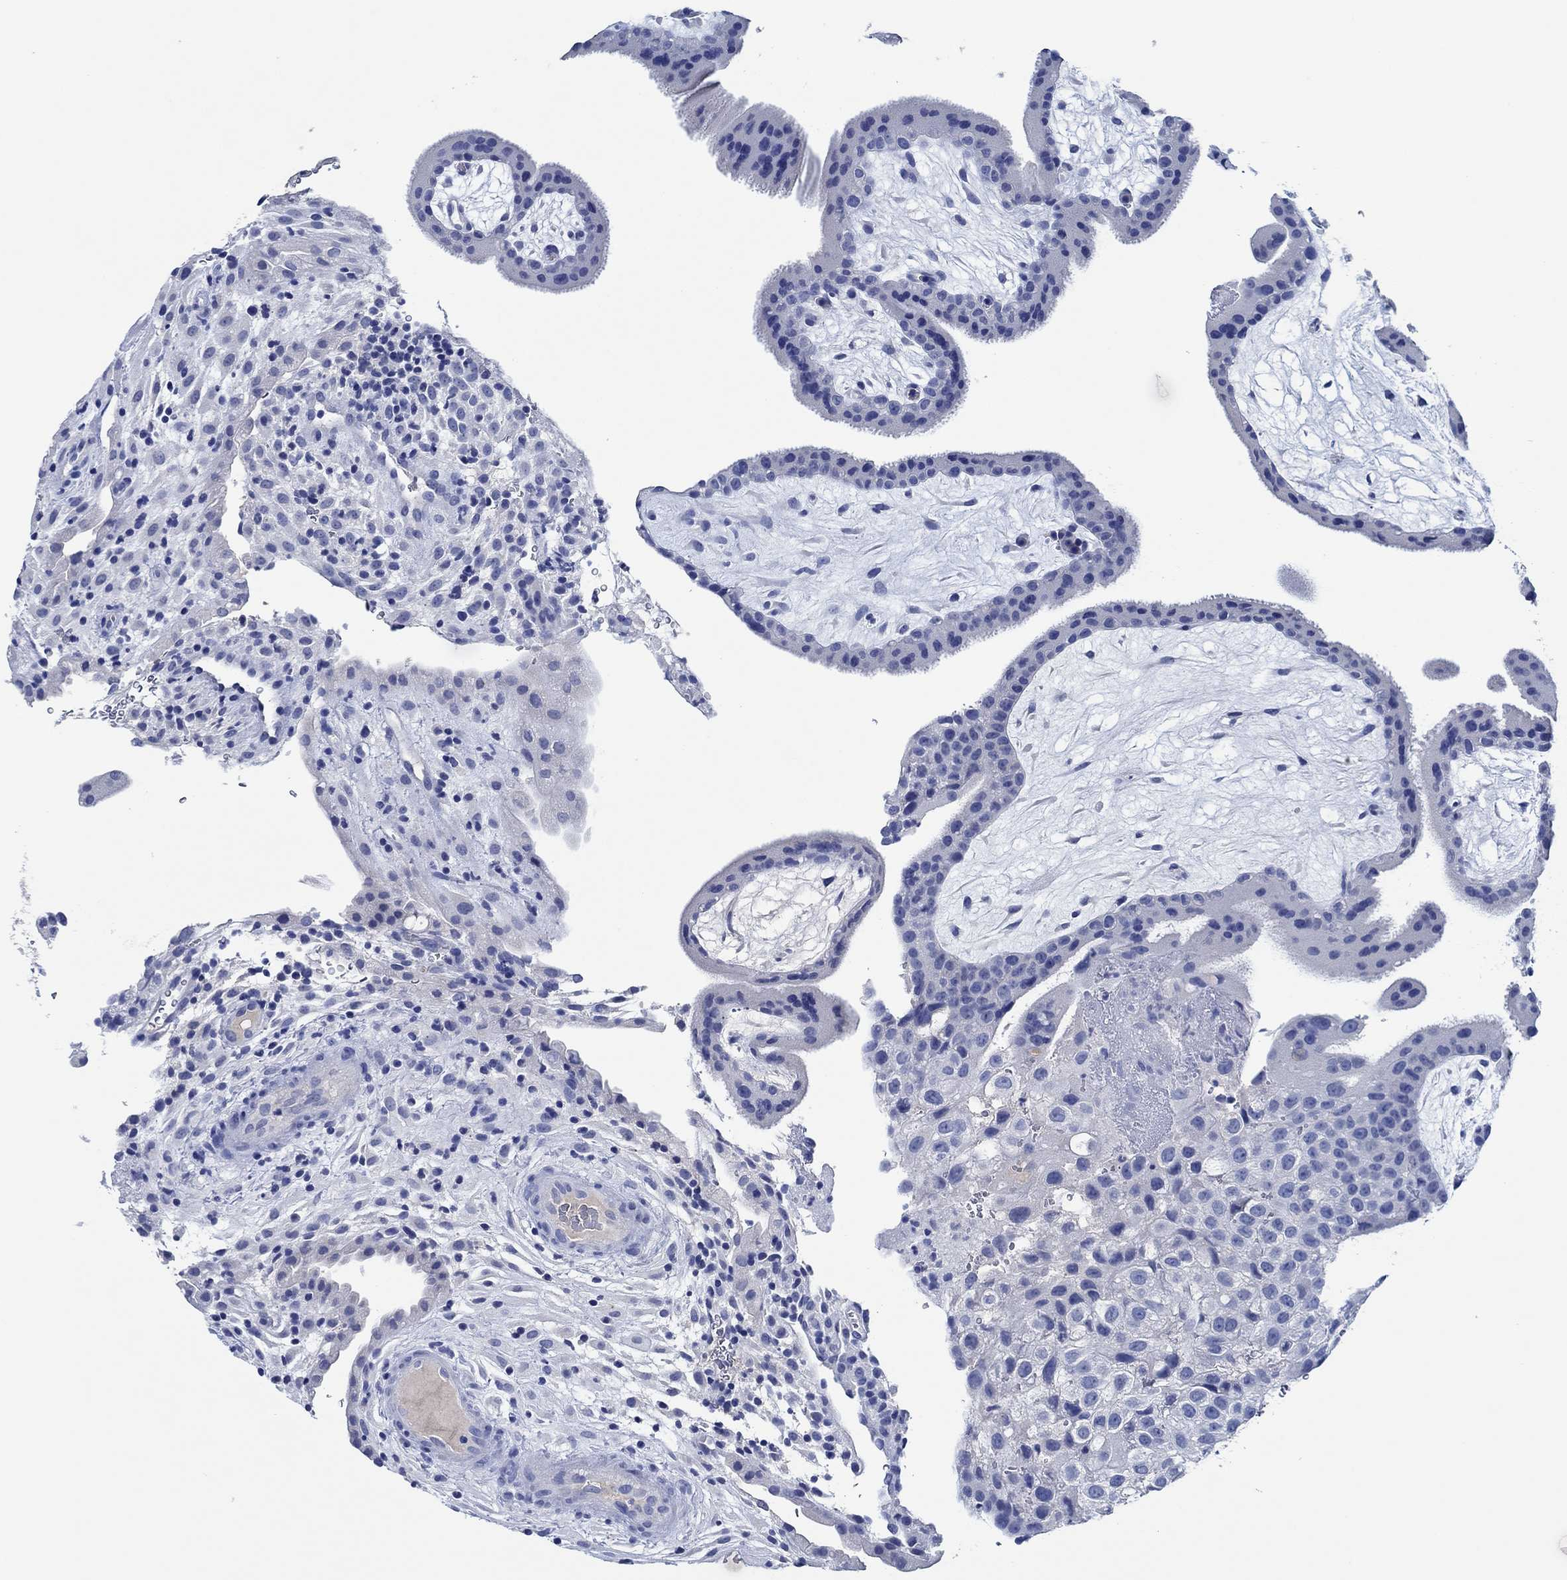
{"staining": {"intensity": "negative", "quantity": "none", "location": "none"}, "tissue": "placenta", "cell_type": "Decidual cells", "image_type": "normal", "snomed": [{"axis": "morphology", "description": "Normal tissue, NOS"}, {"axis": "topography", "description": "Placenta"}], "caption": "Benign placenta was stained to show a protein in brown. There is no significant expression in decidual cells. (DAB IHC visualized using brightfield microscopy, high magnification).", "gene": "CPNE6", "patient": {"sex": "female", "age": 19}}